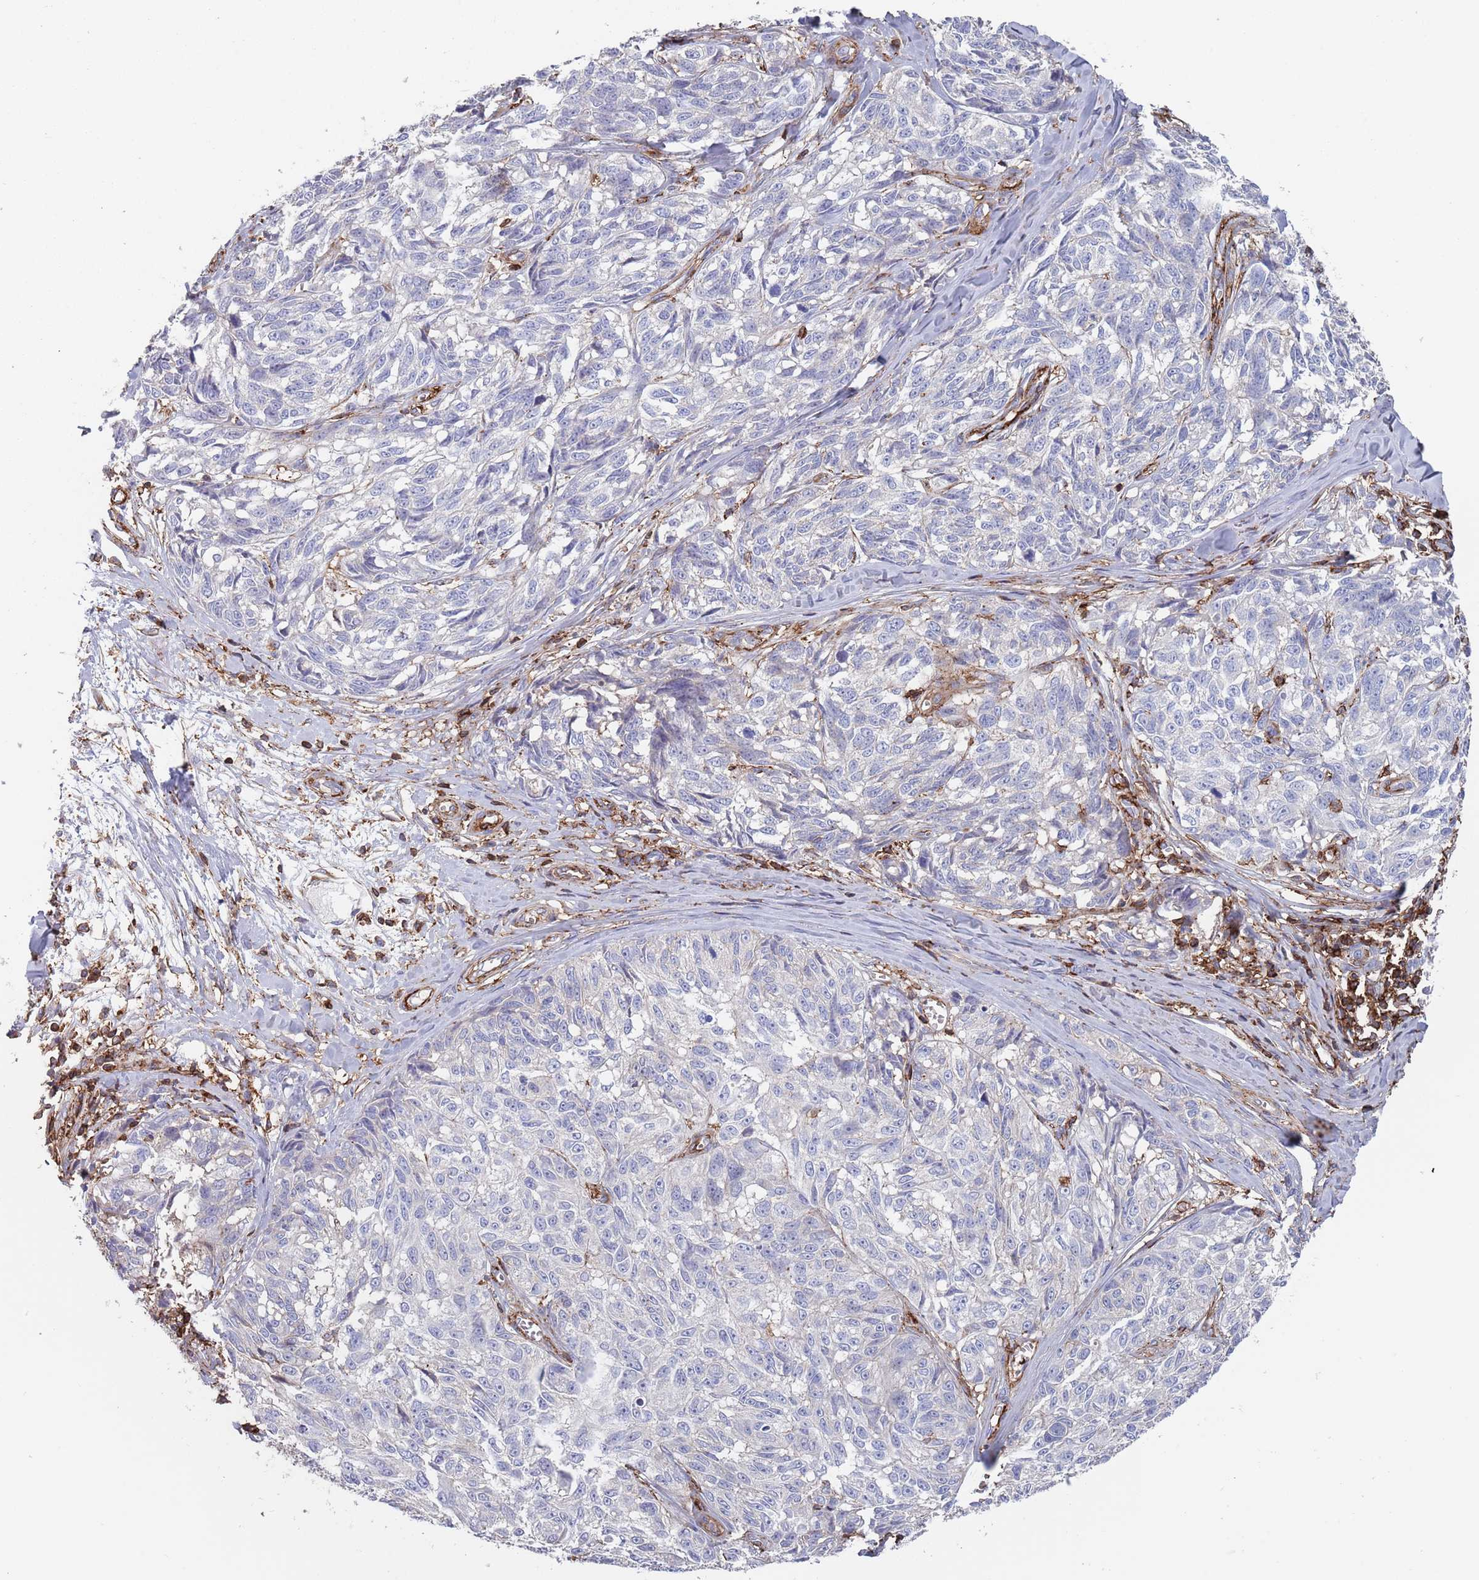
{"staining": {"intensity": "negative", "quantity": "none", "location": "none"}, "tissue": "melanoma", "cell_type": "Tumor cells", "image_type": "cancer", "snomed": [{"axis": "morphology", "description": "Normal tissue, NOS"}, {"axis": "morphology", "description": "Malignant melanoma, NOS"}, {"axis": "topography", "description": "Skin"}], "caption": "Tumor cells show no significant staining in malignant melanoma.", "gene": "RNF144A", "patient": {"sex": "female", "age": 64}}